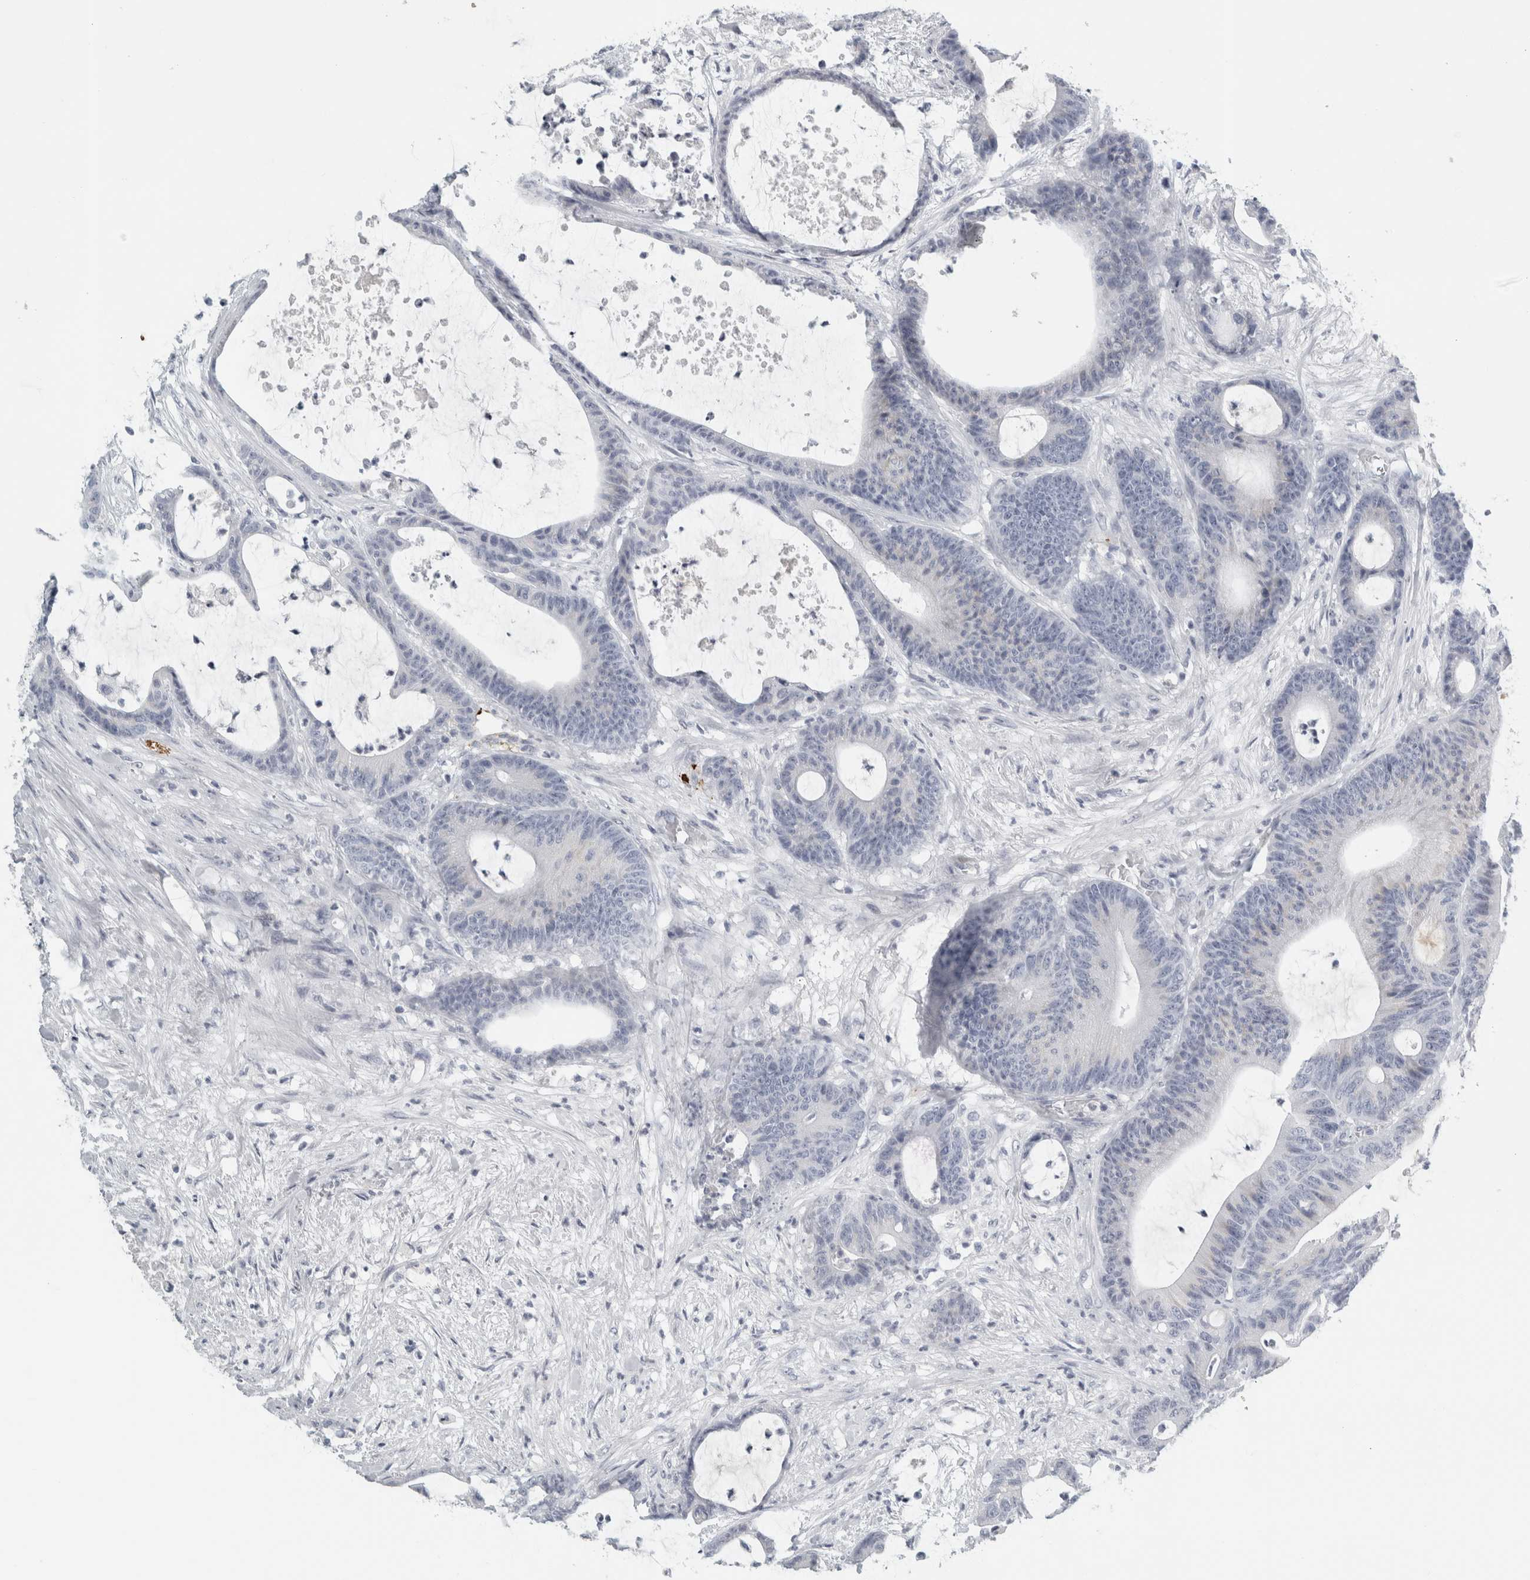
{"staining": {"intensity": "negative", "quantity": "none", "location": "none"}, "tissue": "colorectal cancer", "cell_type": "Tumor cells", "image_type": "cancer", "snomed": [{"axis": "morphology", "description": "Adenocarcinoma, NOS"}, {"axis": "topography", "description": "Colon"}], "caption": "Tumor cells are negative for protein expression in human colorectal adenocarcinoma.", "gene": "CPE", "patient": {"sex": "female", "age": 84}}